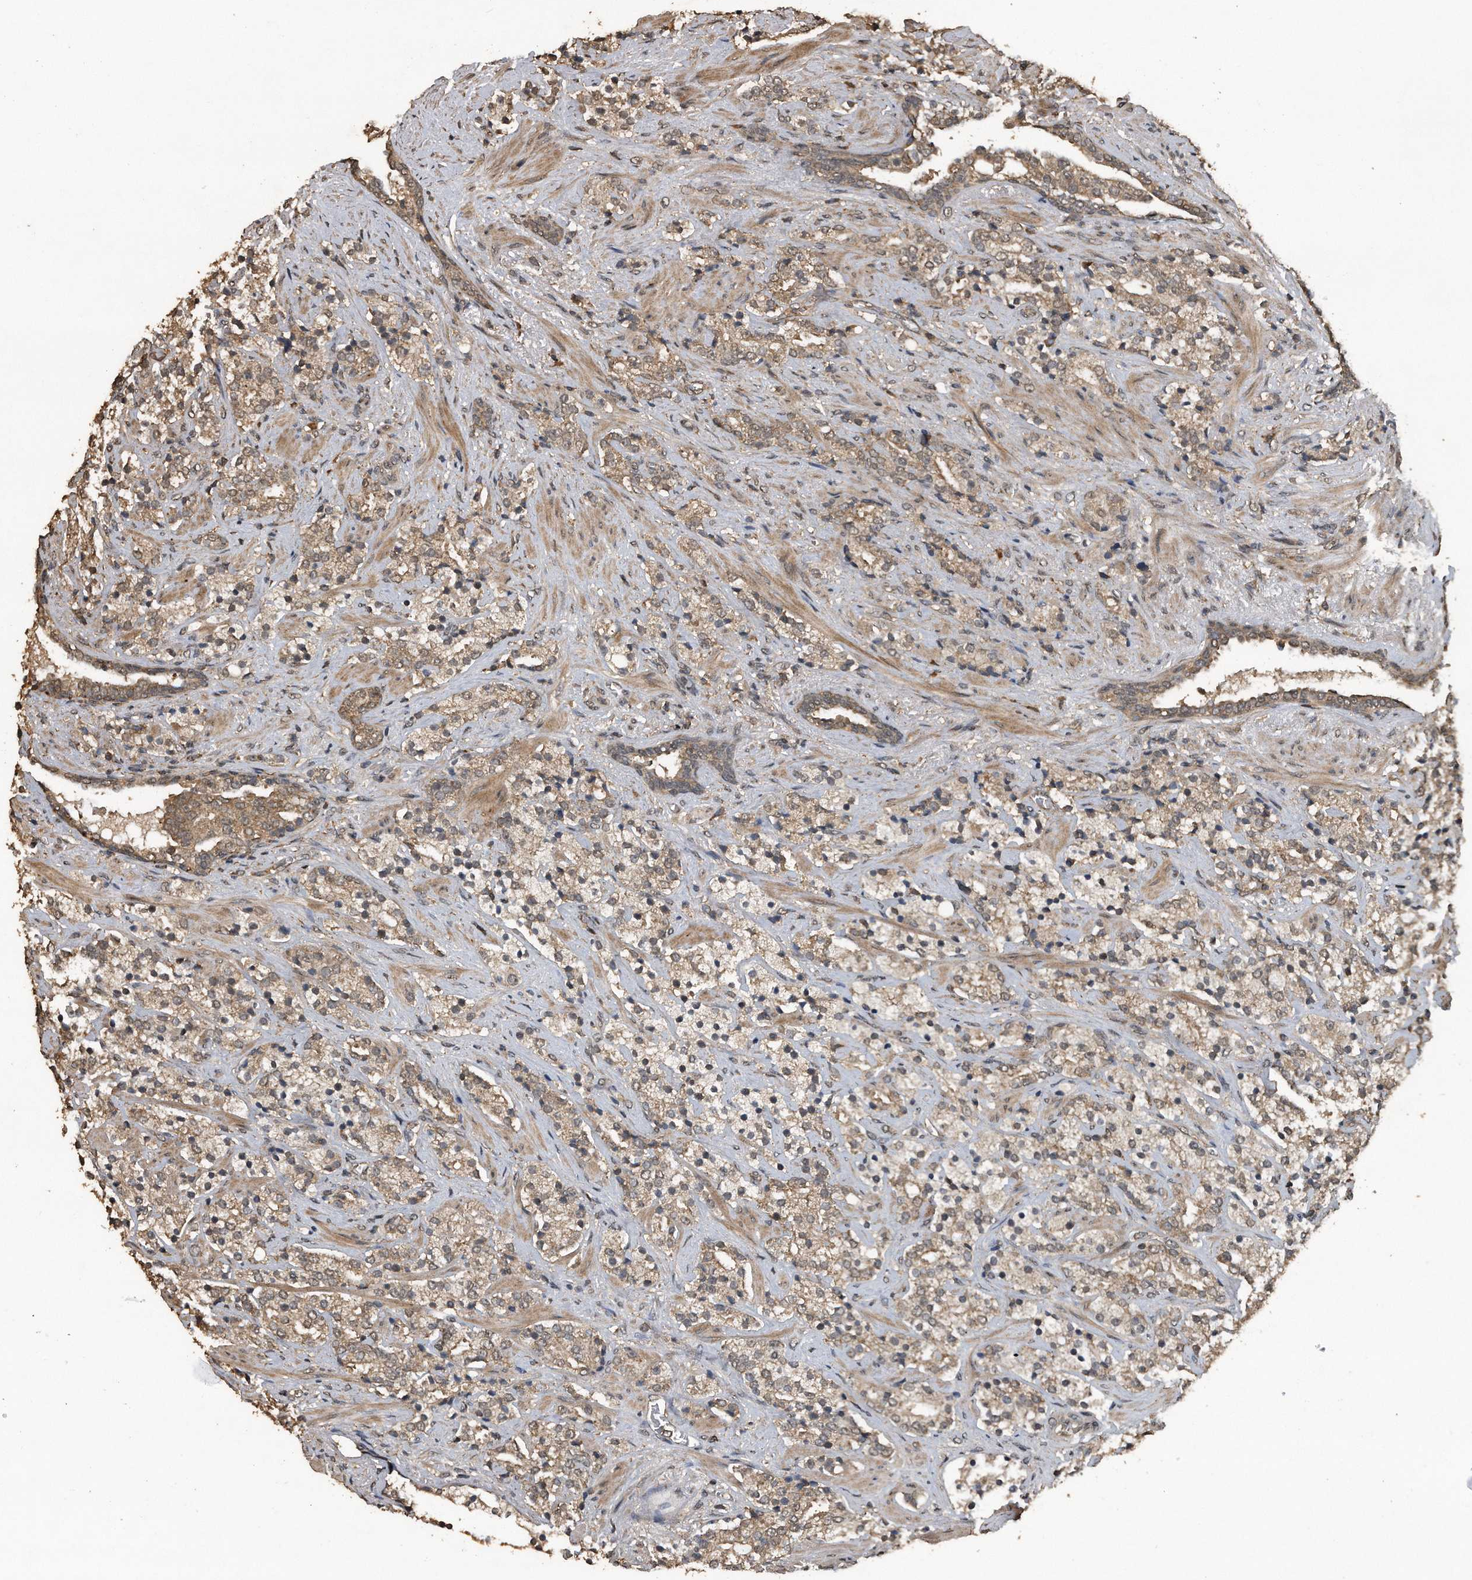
{"staining": {"intensity": "weak", "quantity": ">75%", "location": "cytoplasmic/membranous"}, "tissue": "prostate cancer", "cell_type": "Tumor cells", "image_type": "cancer", "snomed": [{"axis": "morphology", "description": "Adenocarcinoma, High grade"}, {"axis": "topography", "description": "Prostate"}], "caption": "Tumor cells exhibit low levels of weak cytoplasmic/membranous positivity in about >75% of cells in human high-grade adenocarcinoma (prostate).", "gene": "CRYZL1", "patient": {"sex": "male", "age": 71}}